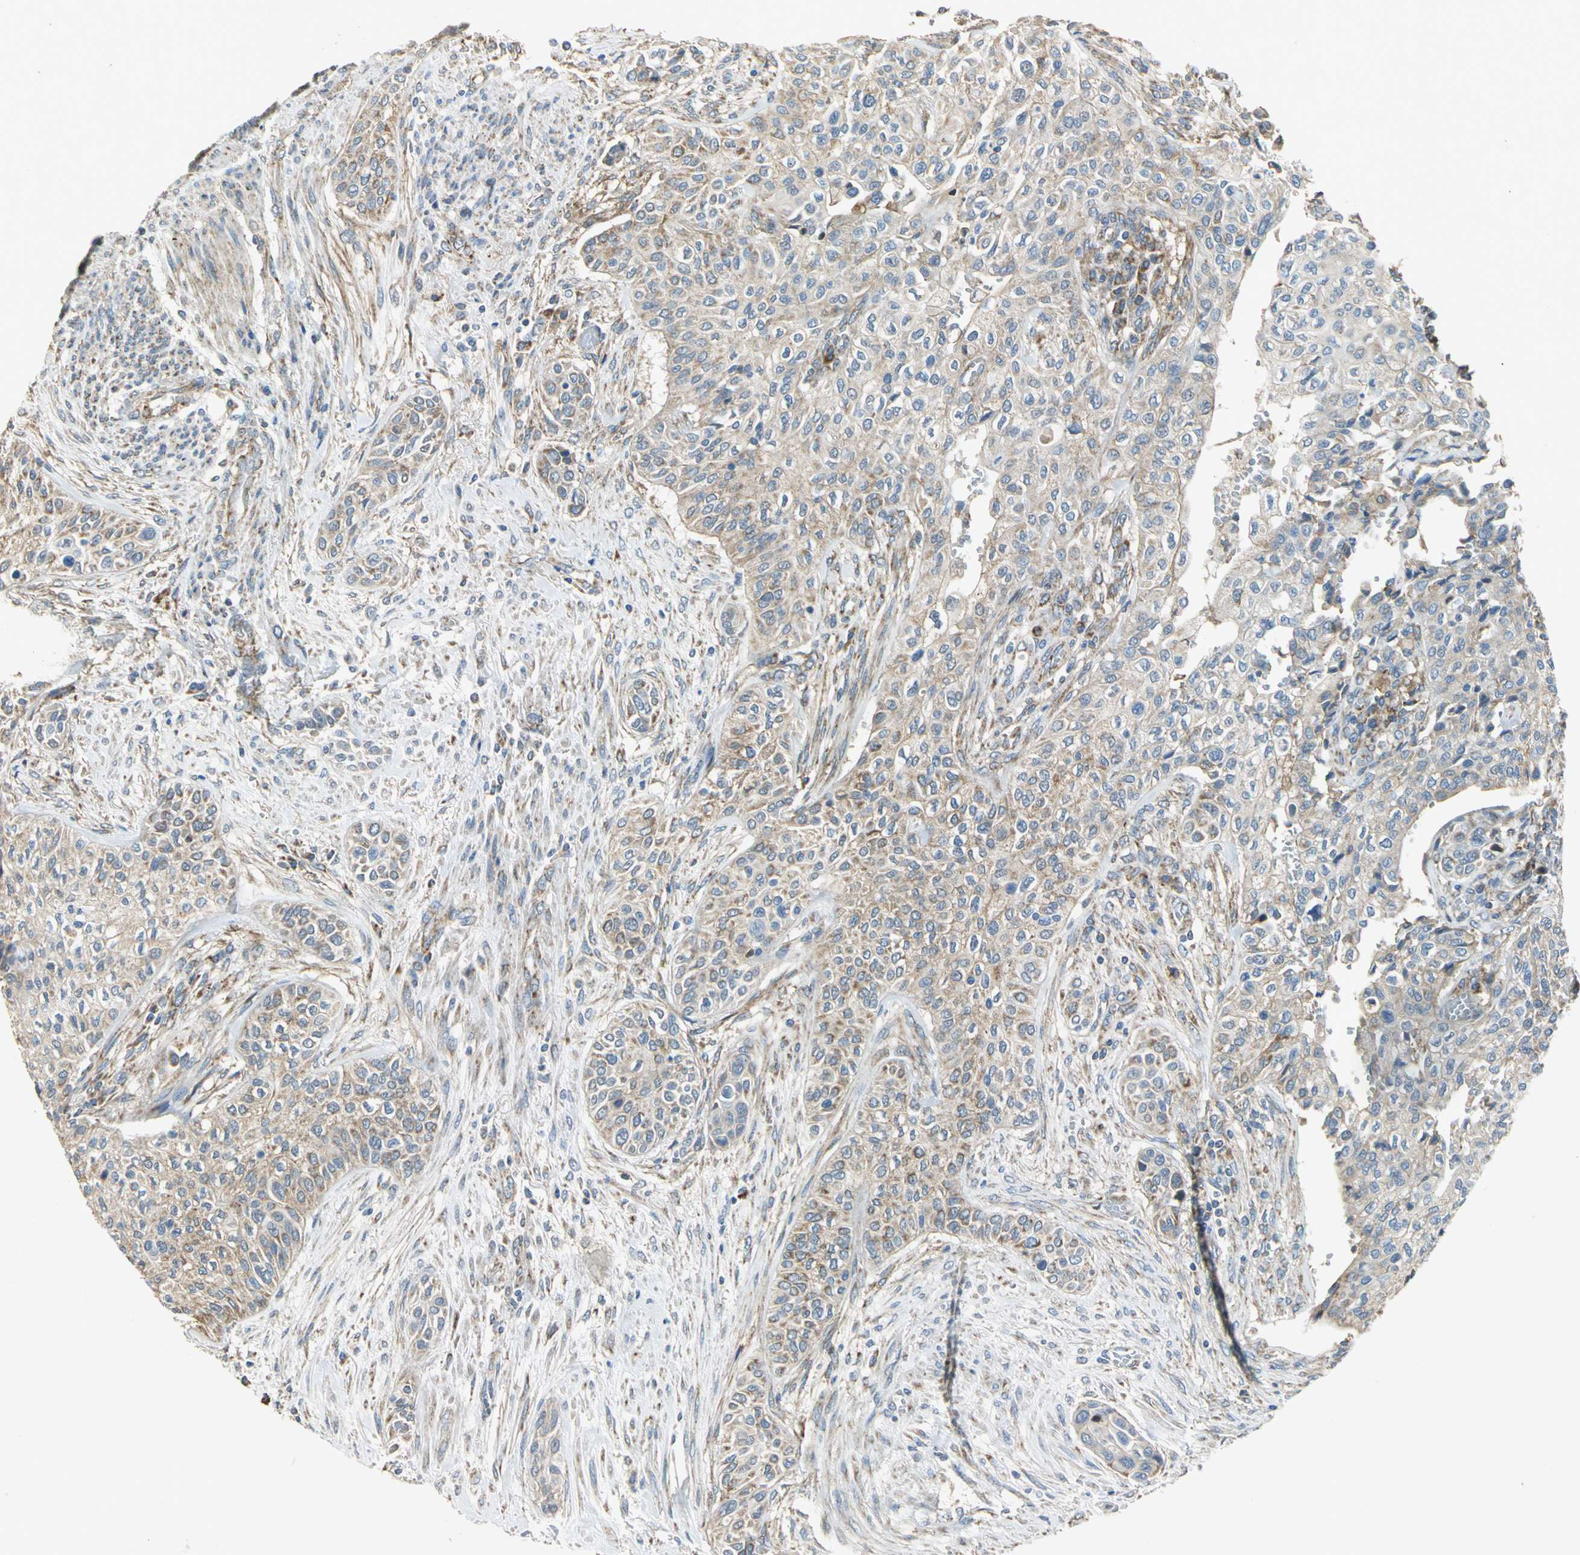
{"staining": {"intensity": "weak", "quantity": ">75%", "location": "cytoplasmic/membranous"}, "tissue": "urothelial cancer", "cell_type": "Tumor cells", "image_type": "cancer", "snomed": [{"axis": "morphology", "description": "Urothelial carcinoma, High grade"}, {"axis": "topography", "description": "Urinary bladder"}], "caption": "IHC of urothelial cancer demonstrates low levels of weak cytoplasmic/membranous staining in approximately >75% of tumor cells.", "gene": "NDUFB5", "patient": {"sex": "male", "age": 74}}